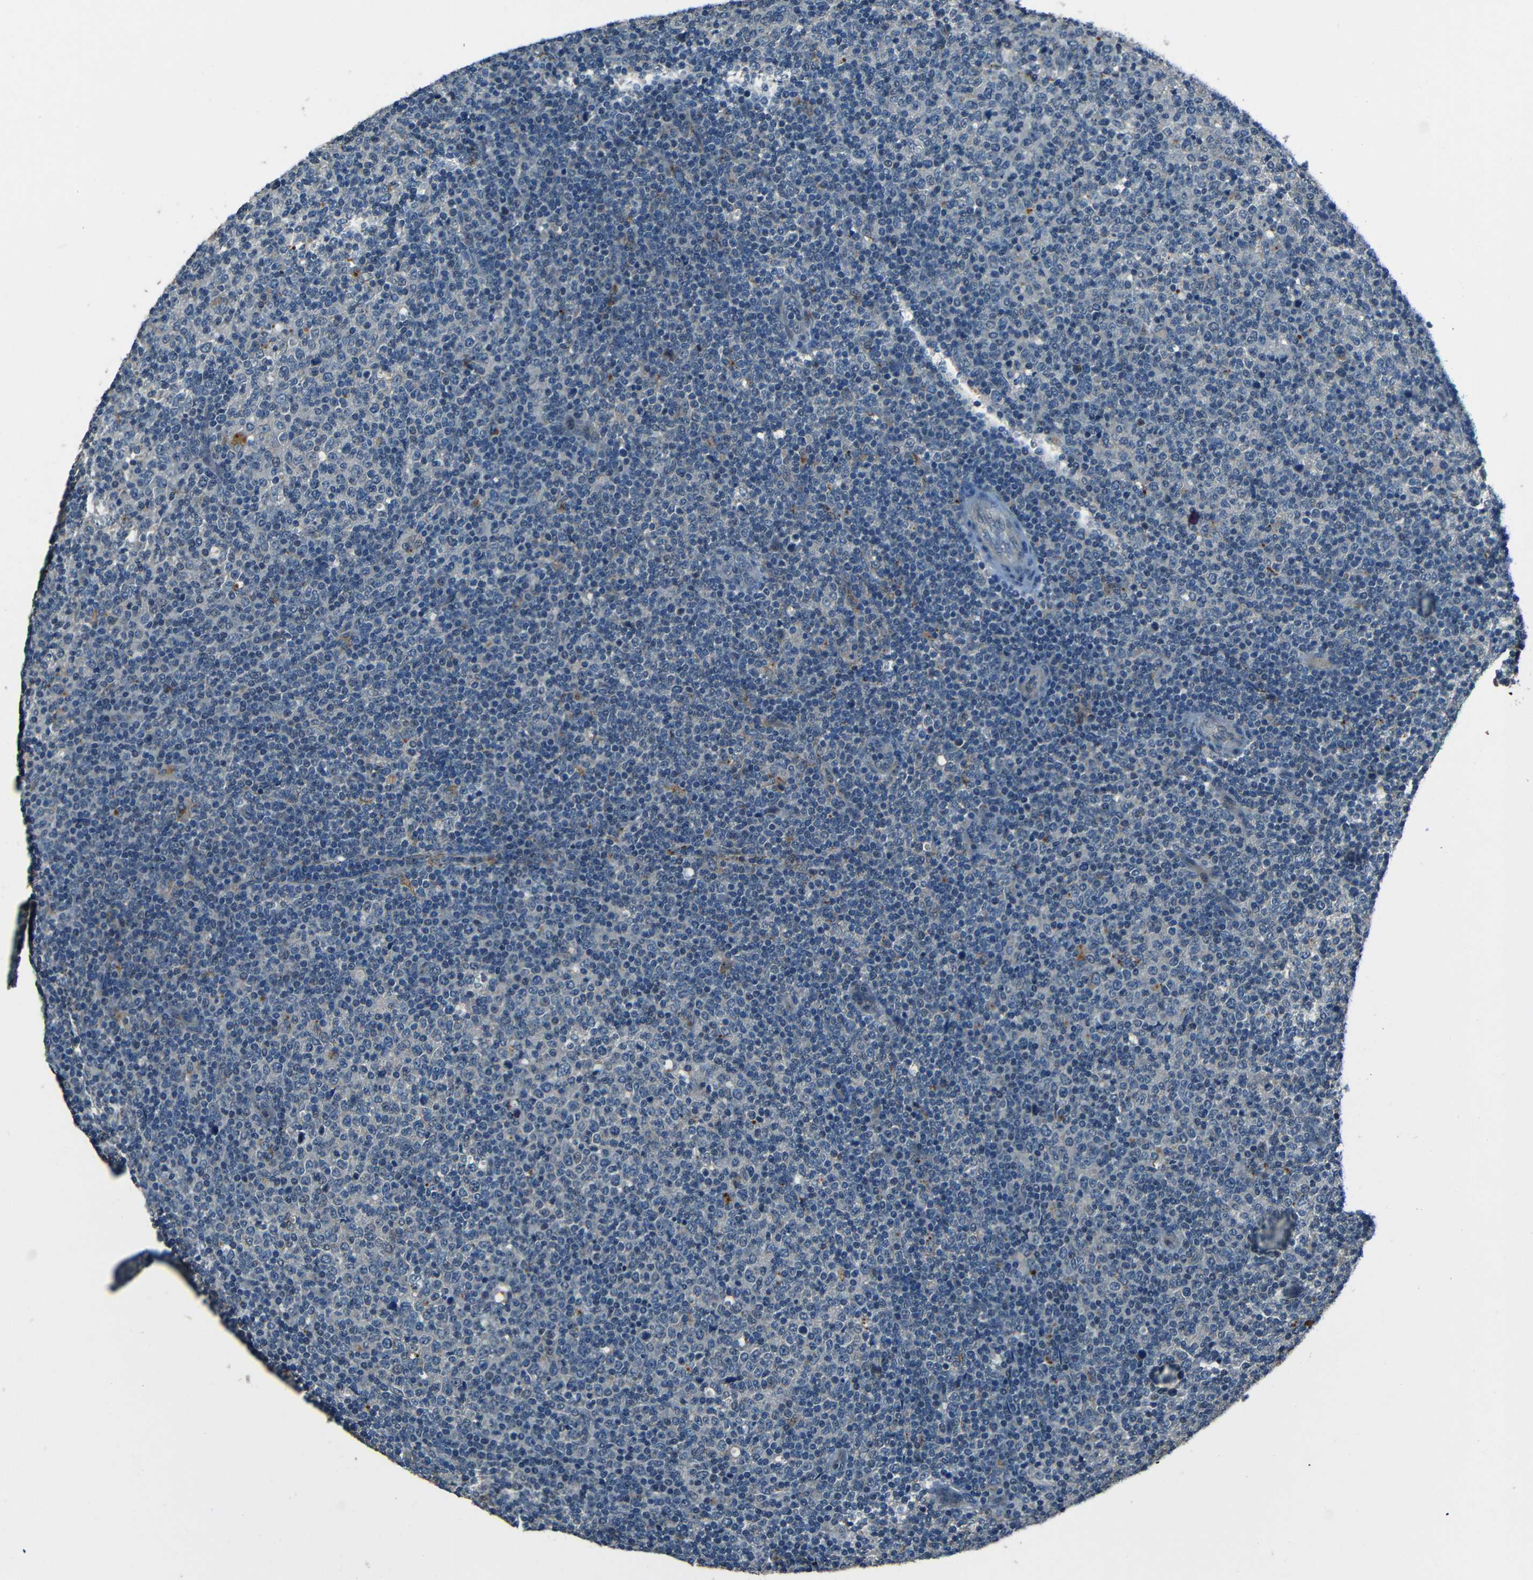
{"staining": {"intensity": "negative", "quantity": "none", "location": "none"}, "tissue": "lymphoma", "cell_type": "Tumor cells", "image_type": "cancer", "snomed": [{"axis": "morphology", "description": "Malignant lymphoma, non-Hodgkin's type, Low grade"}, {"axis": "topography", "description": "Lymph node"}], "caption": "A high-resolution micrograph shows immunohistochemistry staining of malignant lymphoma, non-Hodgkin's type (low-grade), which displays no significant positivity in tumor cells. The staining is performed using DAB (3,3'-diaminobenzidine) brown chromogen with nuclei counter-stained in using hematoxylin.", "gene": "SLA", "patient": {"sex": "male", "age": 70}}